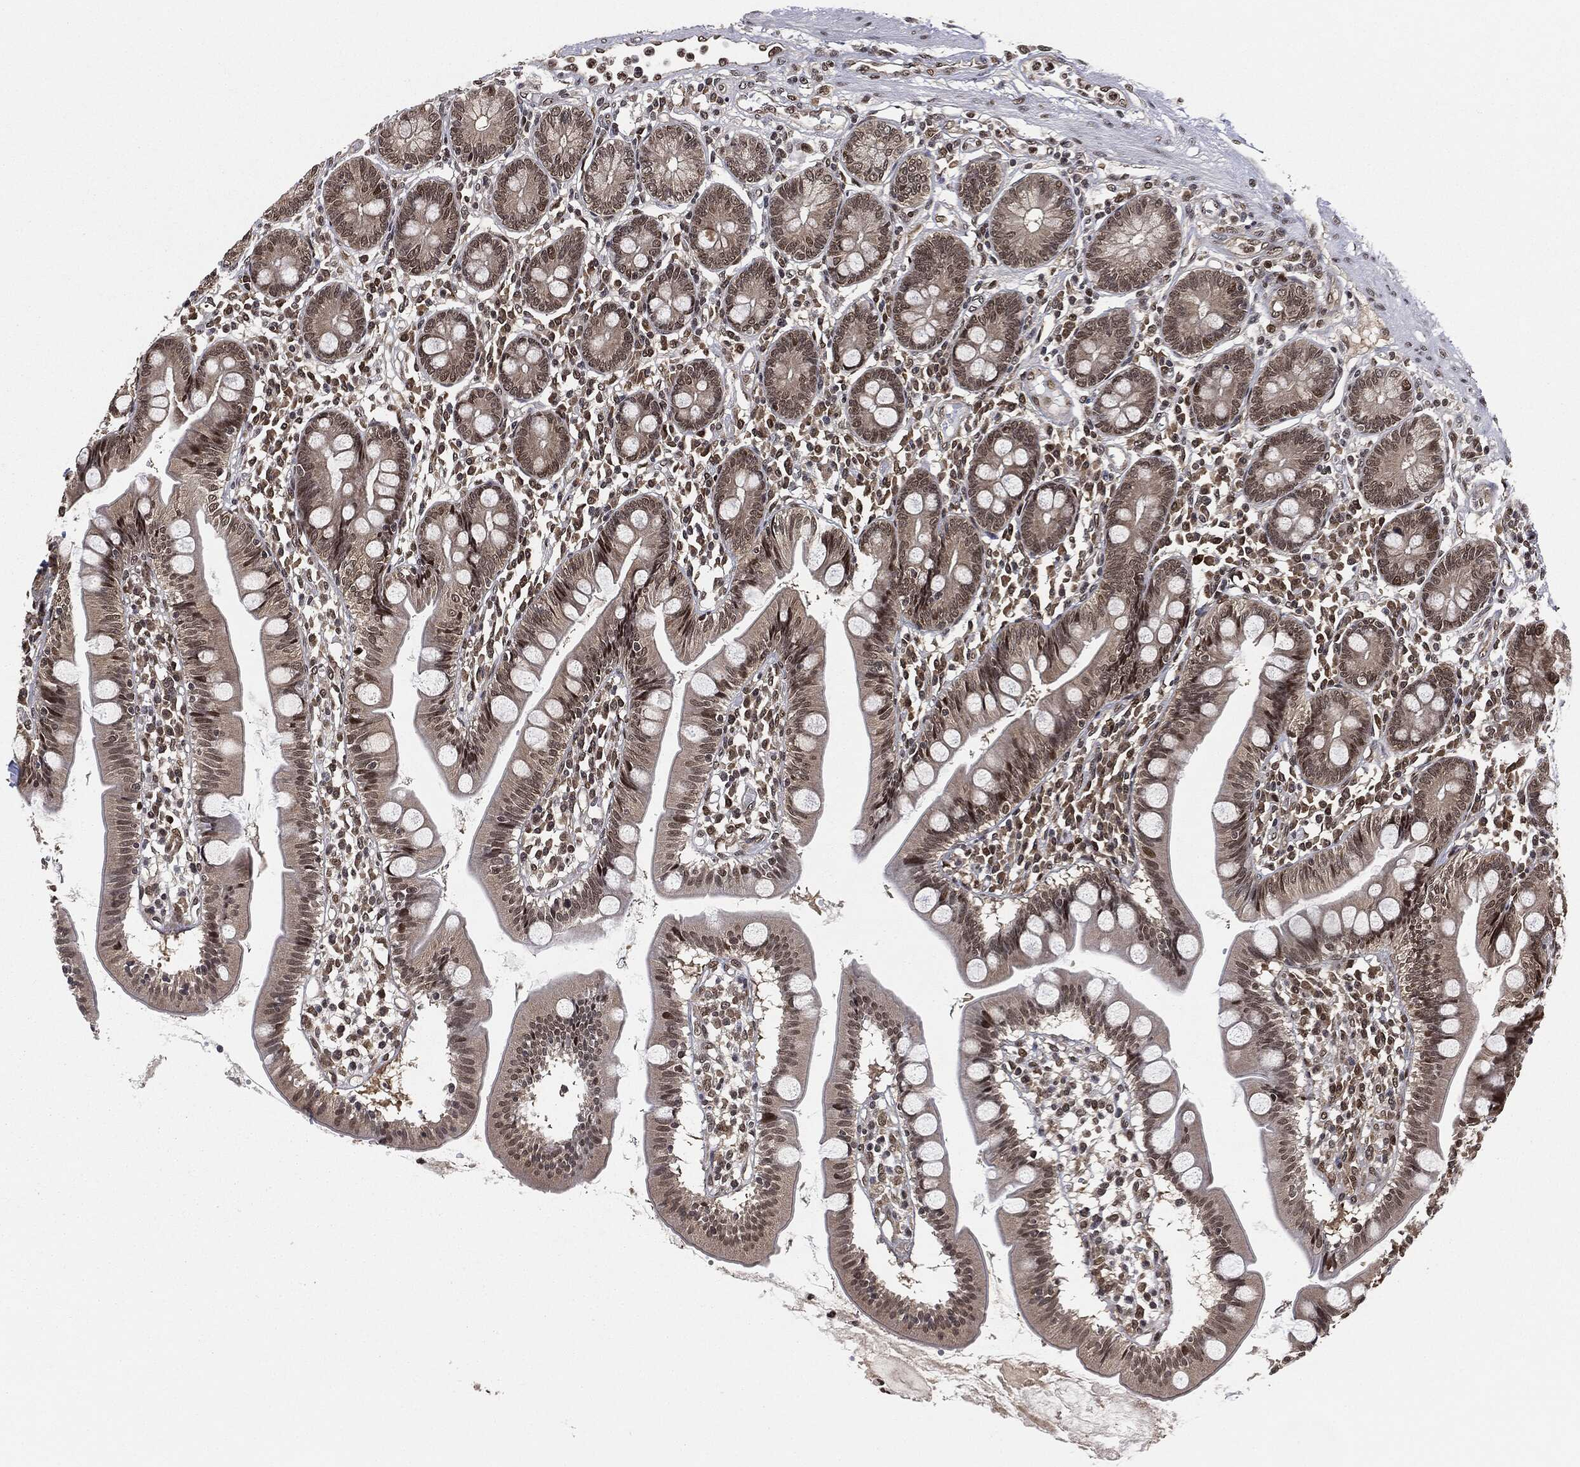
{"staining": {"intensity": "moderate", "quantity": "25%-75%", "location": "cytoplasmic/membranous,nuclear"}, "tissue": "small intestine", "cell_type": "Glandular cells", "image_type": "normal", "snomed": [{"axis": "morphology", "description": "Normal tissue, NOS"}, {"axis": "topography", "description": "Small intestine"}], "caption": "Moderate cytoplasmic/membranous,nuclear staining for a protein is appreciated in approximately 25%-75% of glandular cells of benign small intestine using immunohistochemistry.", "gene": "TBC1D22A", "patient": {"sex": "male", "age": 88}}